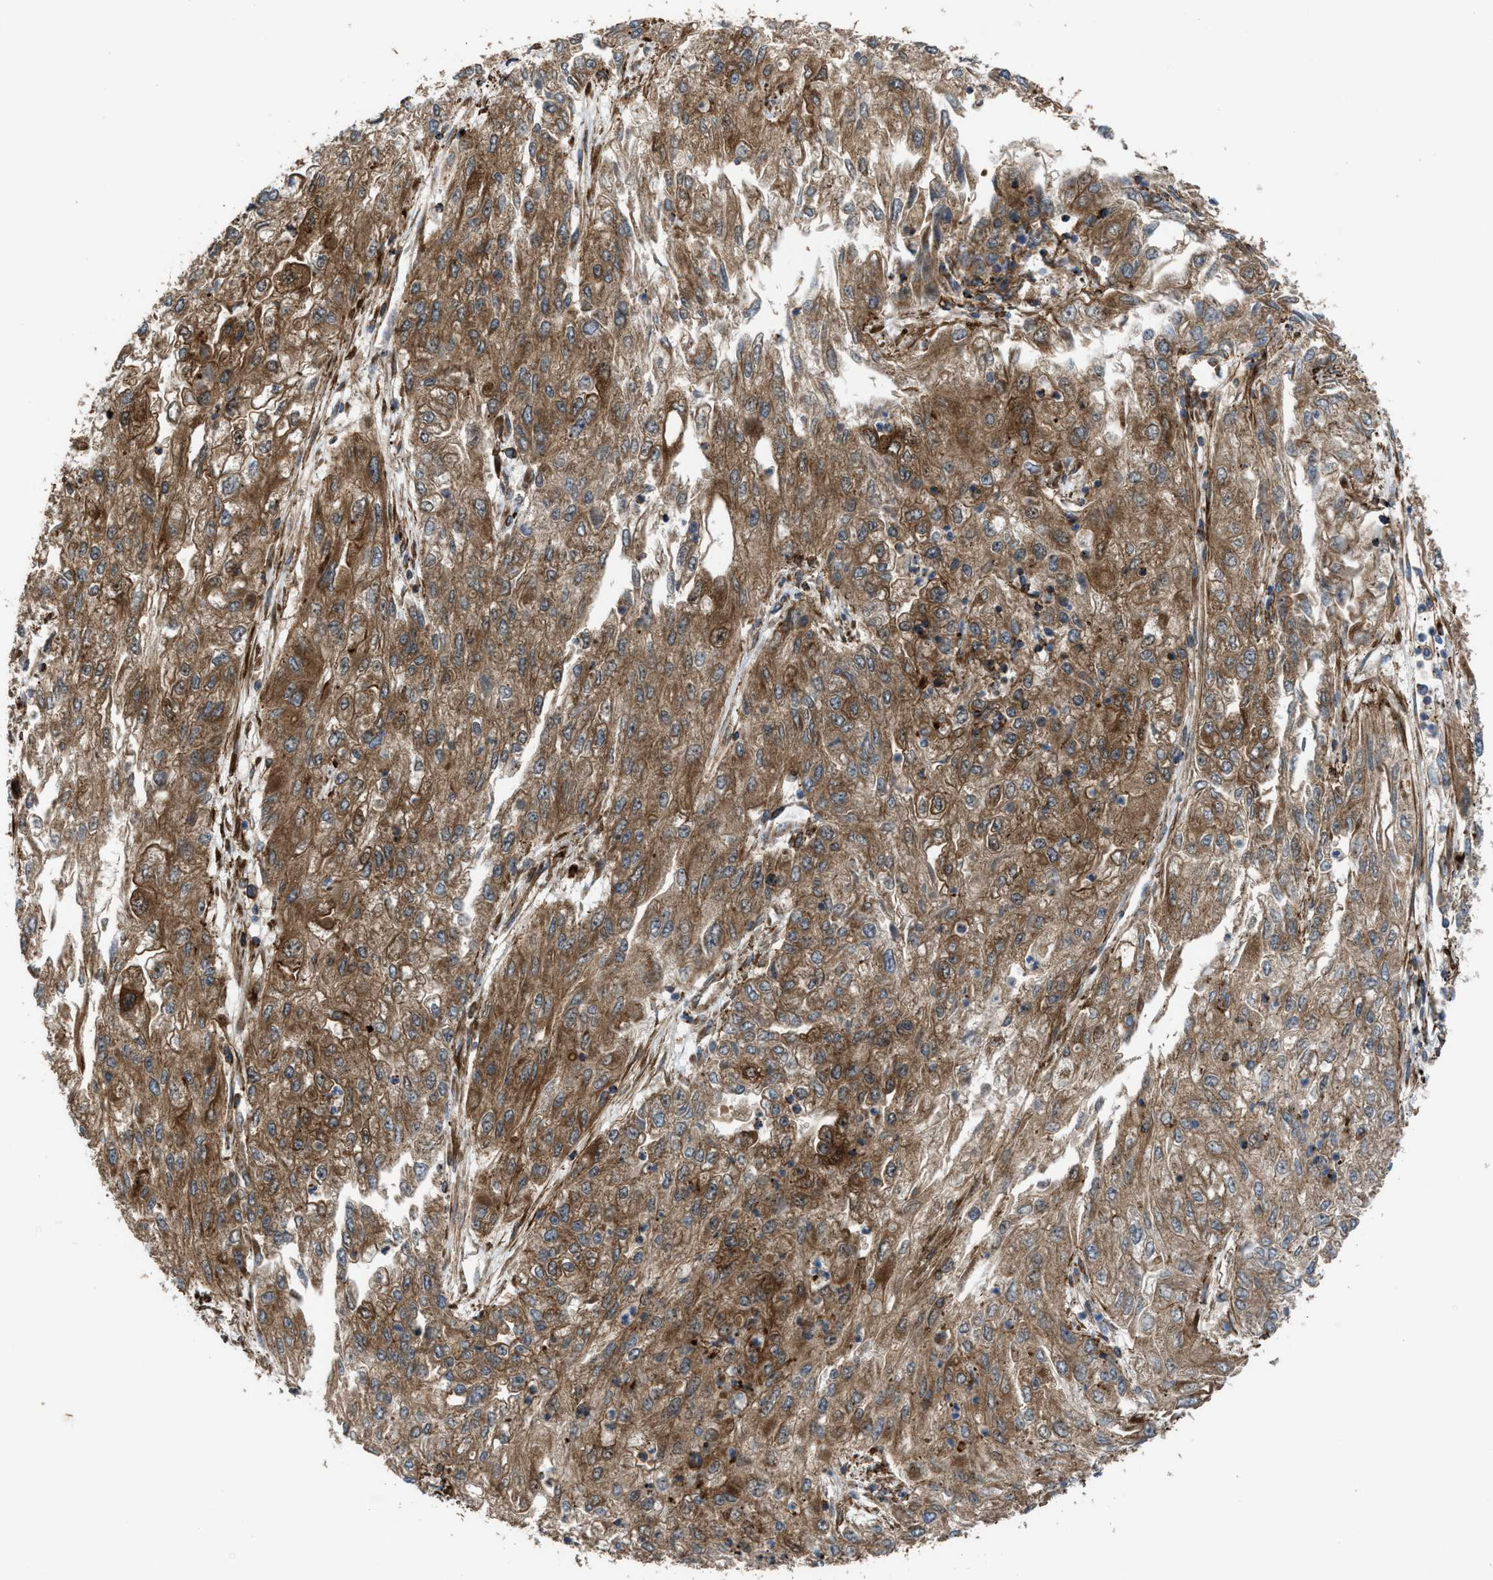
{"staining": {"intensity": "moderate", "quantity": ">75%", "location": "cytoplasmic/membranous"}, "tissue": "endometrial cancer", "cell_type": "Tumor cells", "image_type": "cancer", "snomed": [{"axis": "morphology", "description": "Adenocarcinoma, NOS"}, {"axis": "topography", "description": "Endometrium"}], "caption": "Endometrial cancer stained with DAB (3,3'-diaminobenzidine) immunohistochemistry displays medium levels of moderate cytoplasmic/membranous expression in approximately >75% of tumor cells. Immunohistochemistry stains the protein in brown and the nuclei are stained blue.", "gene": "EGLN1", "patient": {"sex": "female", "age": 49}}